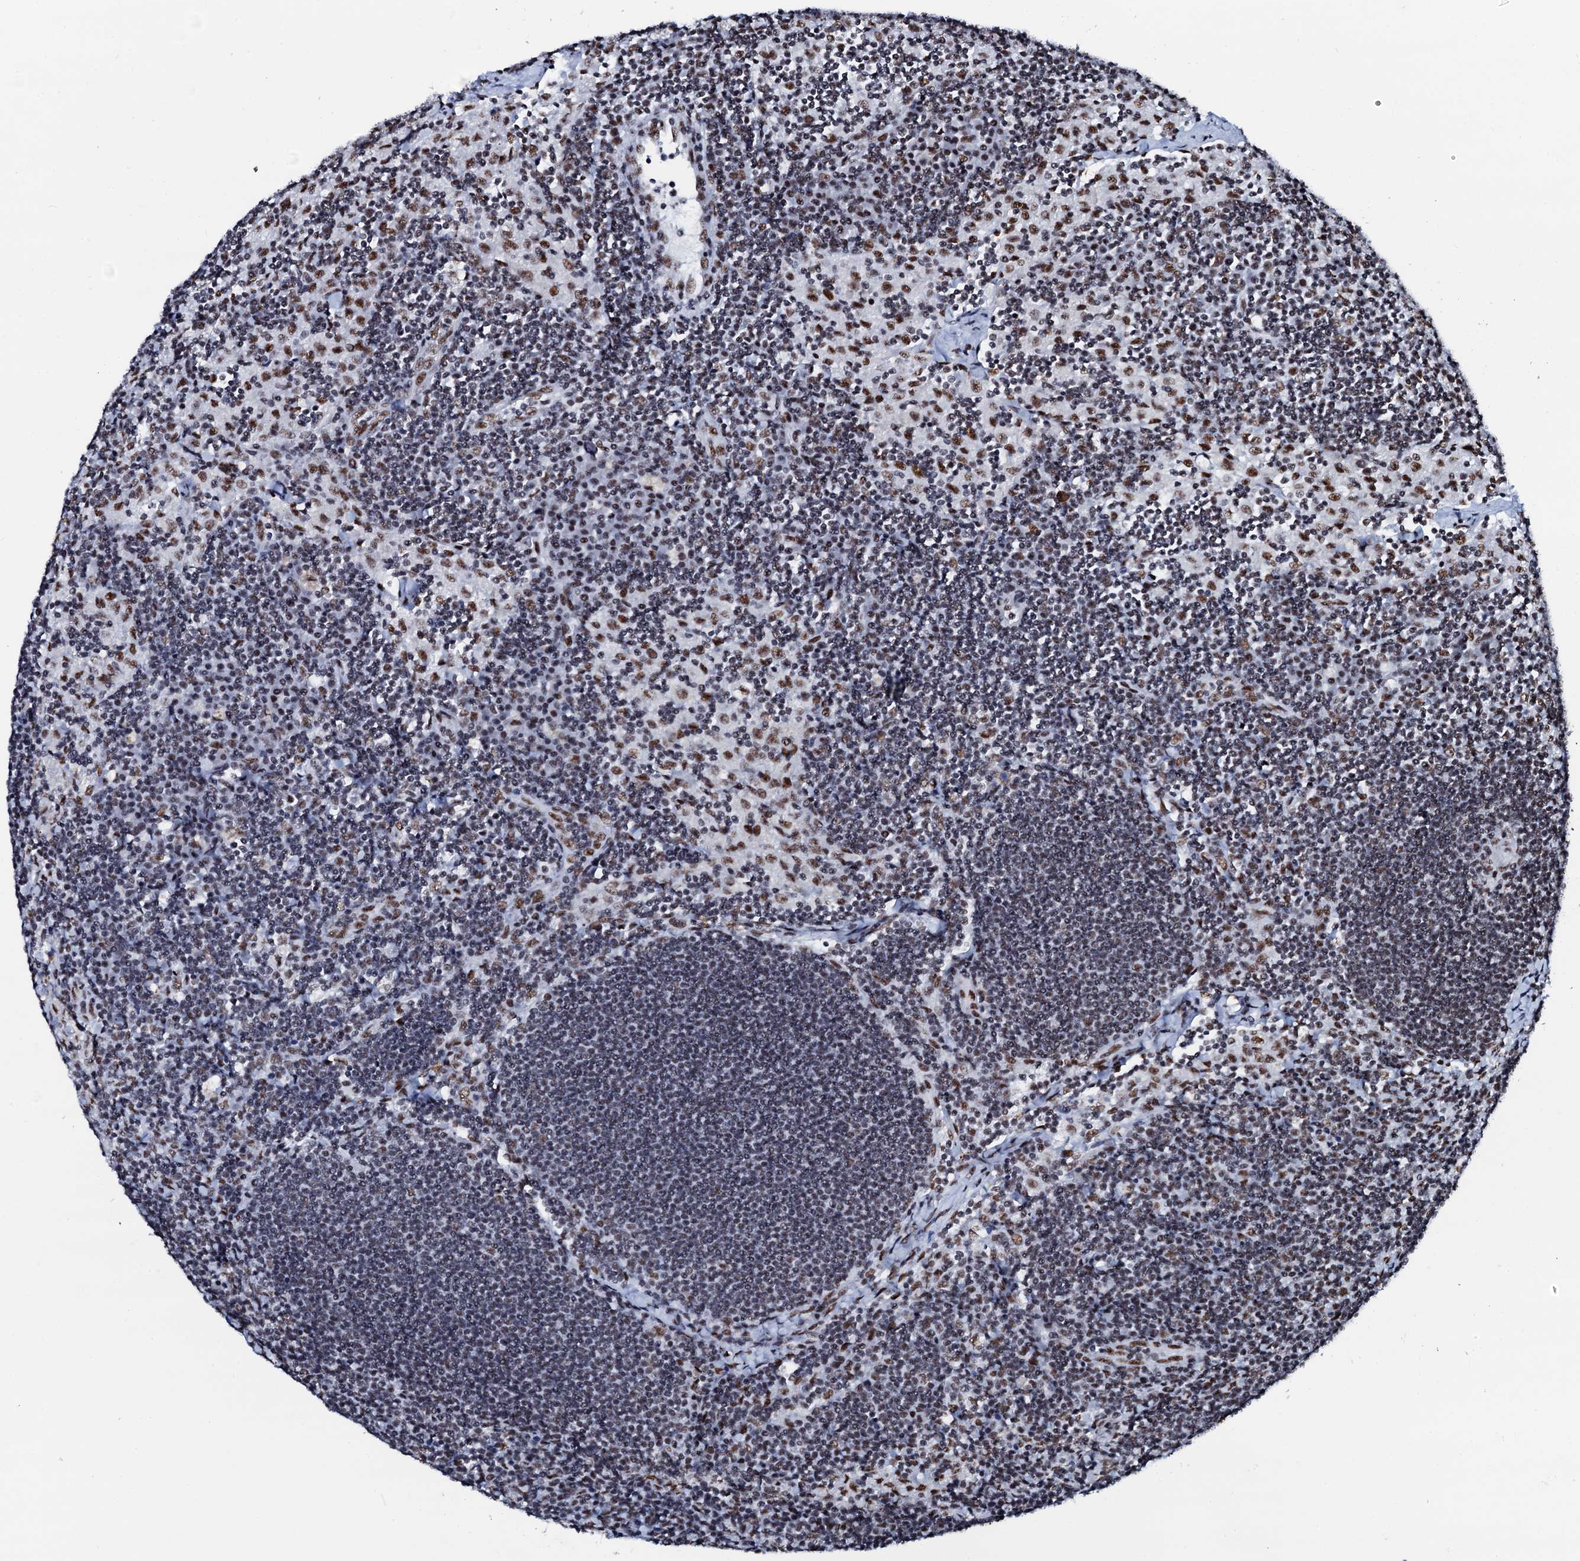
{"staining": {"intensity": "moderate", "quantity": "25%-75%", "location": "nuclear"}, "tissue": "lymph node", "cell_type": "Germinal center cells", "image_type": "normal", "snomed": [{"axis": "morphology", "description": "Normal tissue, NOS"}, {"axis": "topography", "description": "Lymph node"}], "caption": "Brown immunohistochemical staining in unremarkable lymph node exhibits moderate nuclear positivity in approximately 25%-75% of germinal center cells.", "gene": "NKAPD1", "patient": {"sex": "male", "age": 24}}